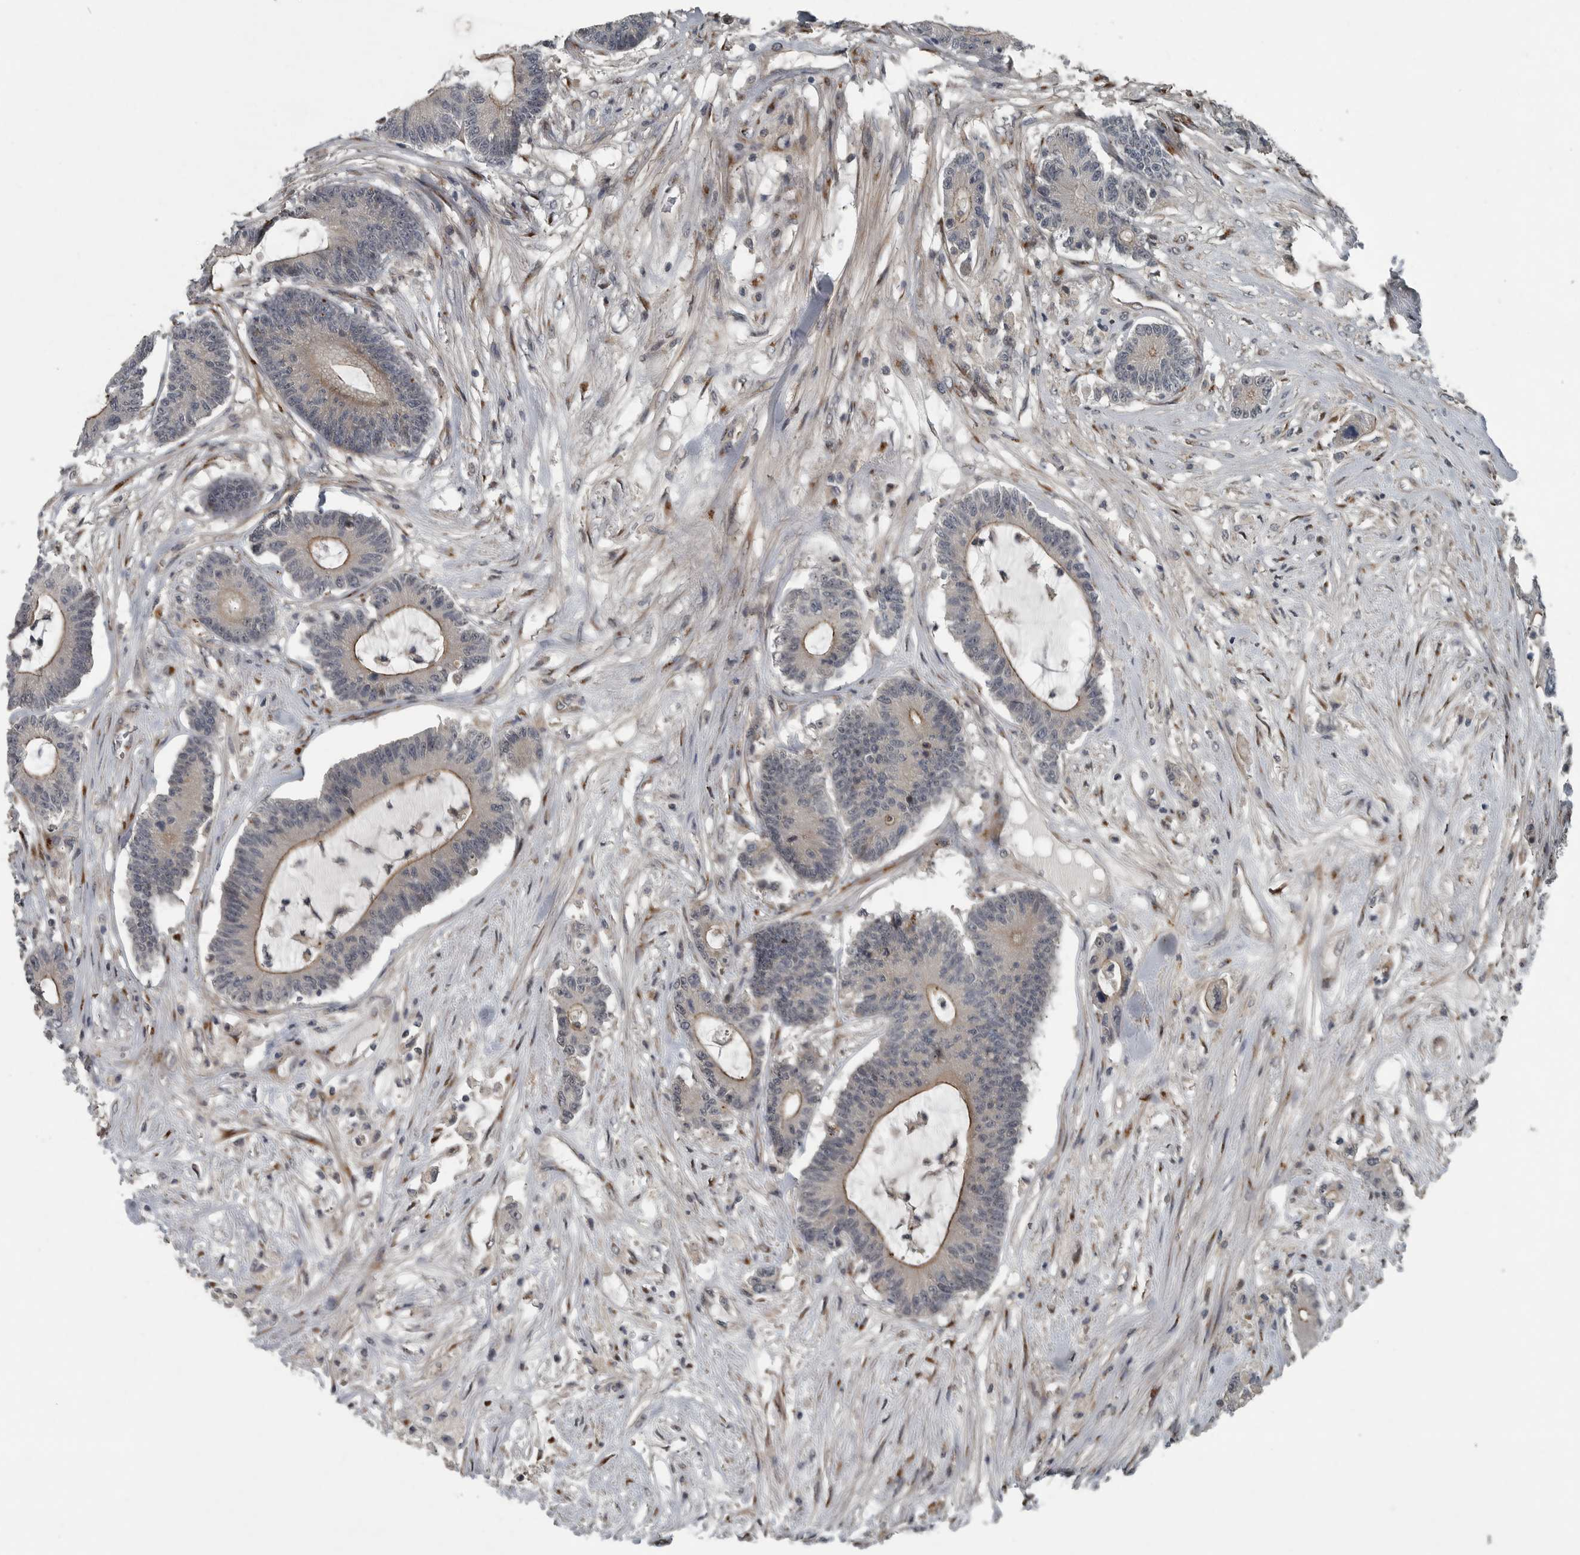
{"staining": {"intensity": "weak", "quantity": "25%-75%", "location": "cytoplasmic/membranous"}, "tissue": "colorectal cancer", "cell_type": "Tumor cells", "image_type": "cancer", "snomed": [{"axis": "morphology", "description": "Adenocarcinoma, NOS"}, {"axis": "topography", "description": "Colon"}], "caption": "Colorectal adenocarcinoma stained with DAB immunohistochemistry displays low levels of weak cytoplasmic/membranous expression in approximately 25%-75% of tumor cells. Immunohistochemistry stains the protein in brown and the nuclei are stained blue.", "gene": "ZNF345", "patient": {"sex": "female", "age": 84}}